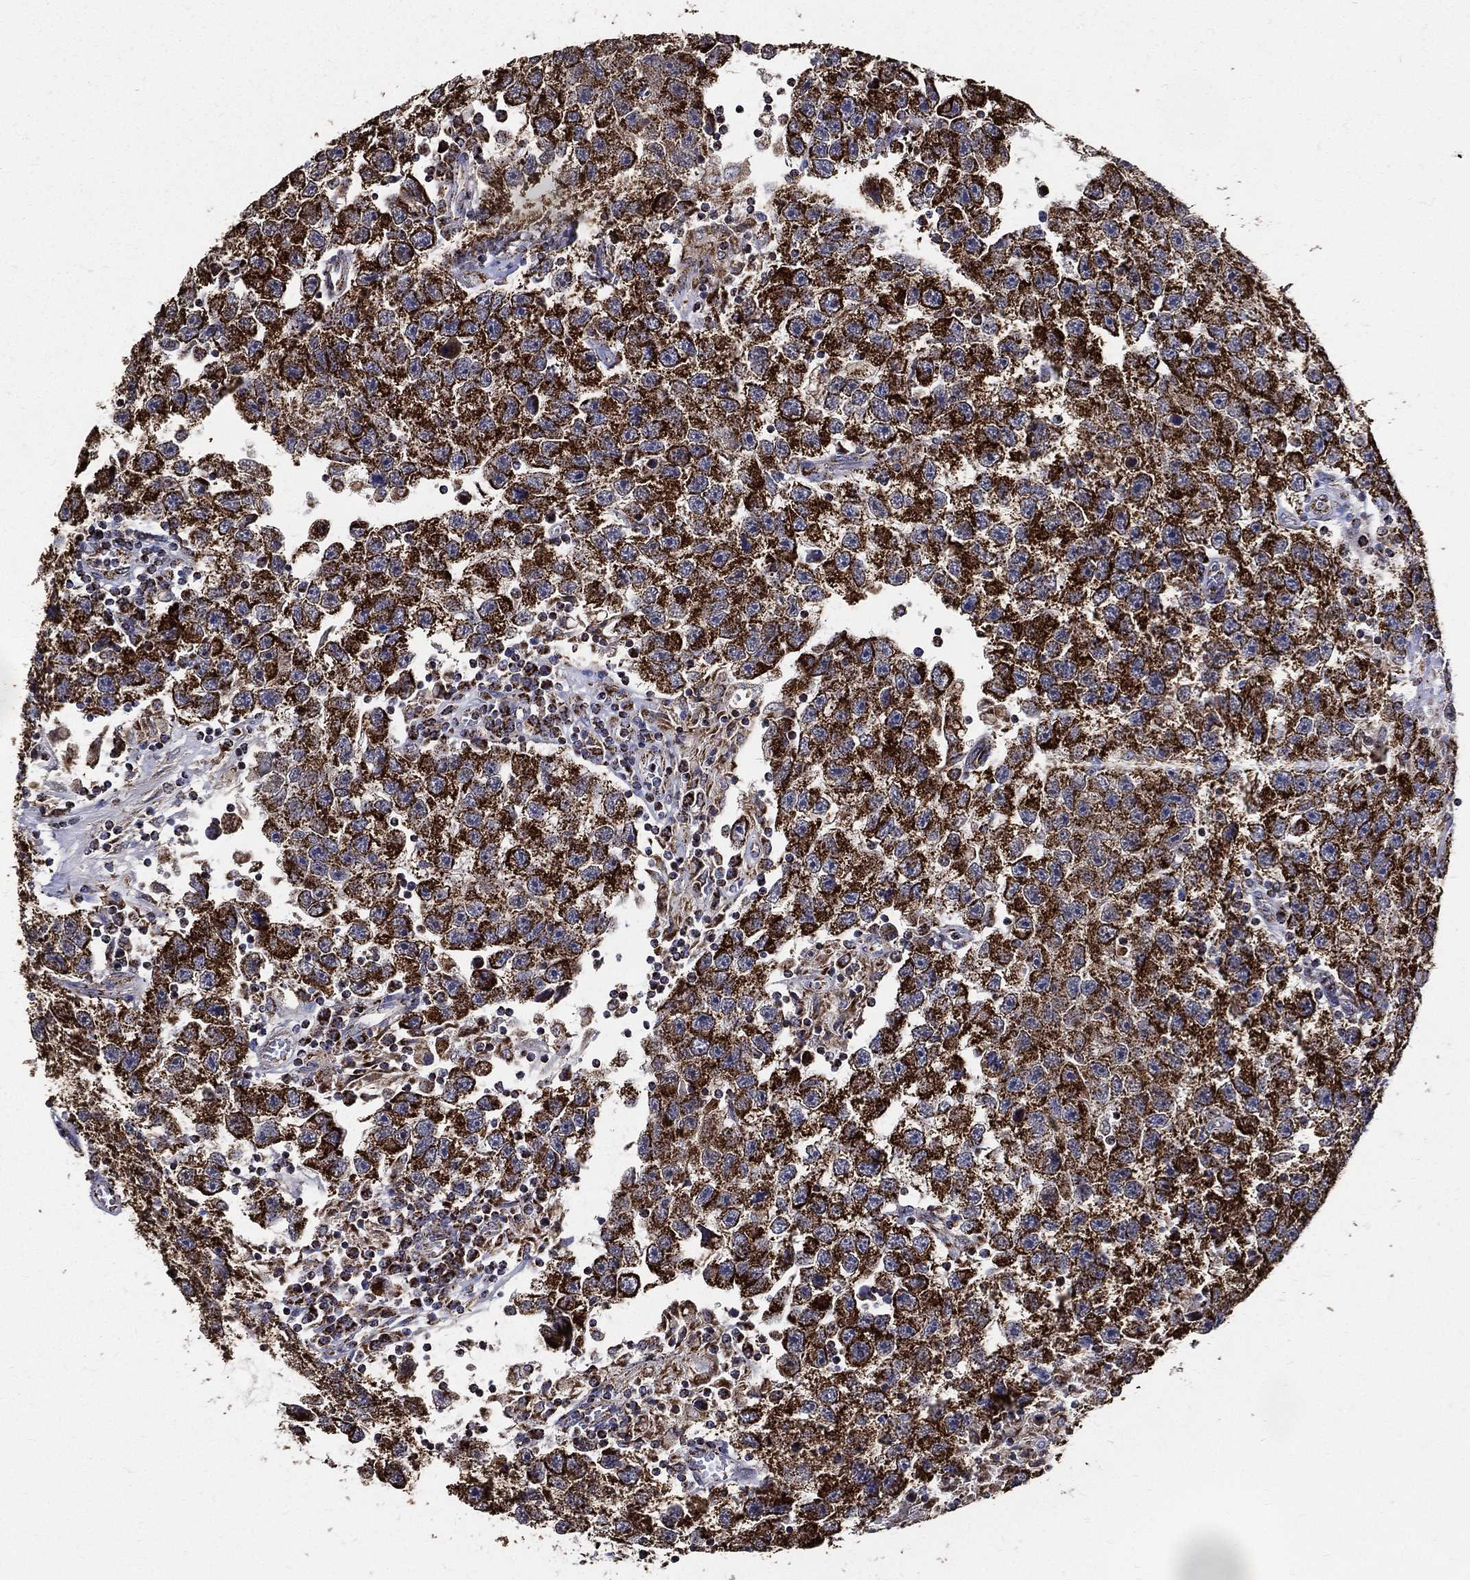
{"staining": {"intensity": "strong", "quantity": ">75%", "location": "cytoplasmic/membranous"}, "tissue": "testis cancer", "cell_type": "Tumor cells", "image_type": "cancer", "snomed": [{"axis": "morphology", "description": "Seminoma, NOS"}, {"axis": "topography", "description": "Testis"}], "caption": "Human testis cancer (seminoma) stained with a protein marker demonstrates strong staining in tumor cells.", "gene": "NDUFAB1", "patient": {"sex": "male", "age": 26}}